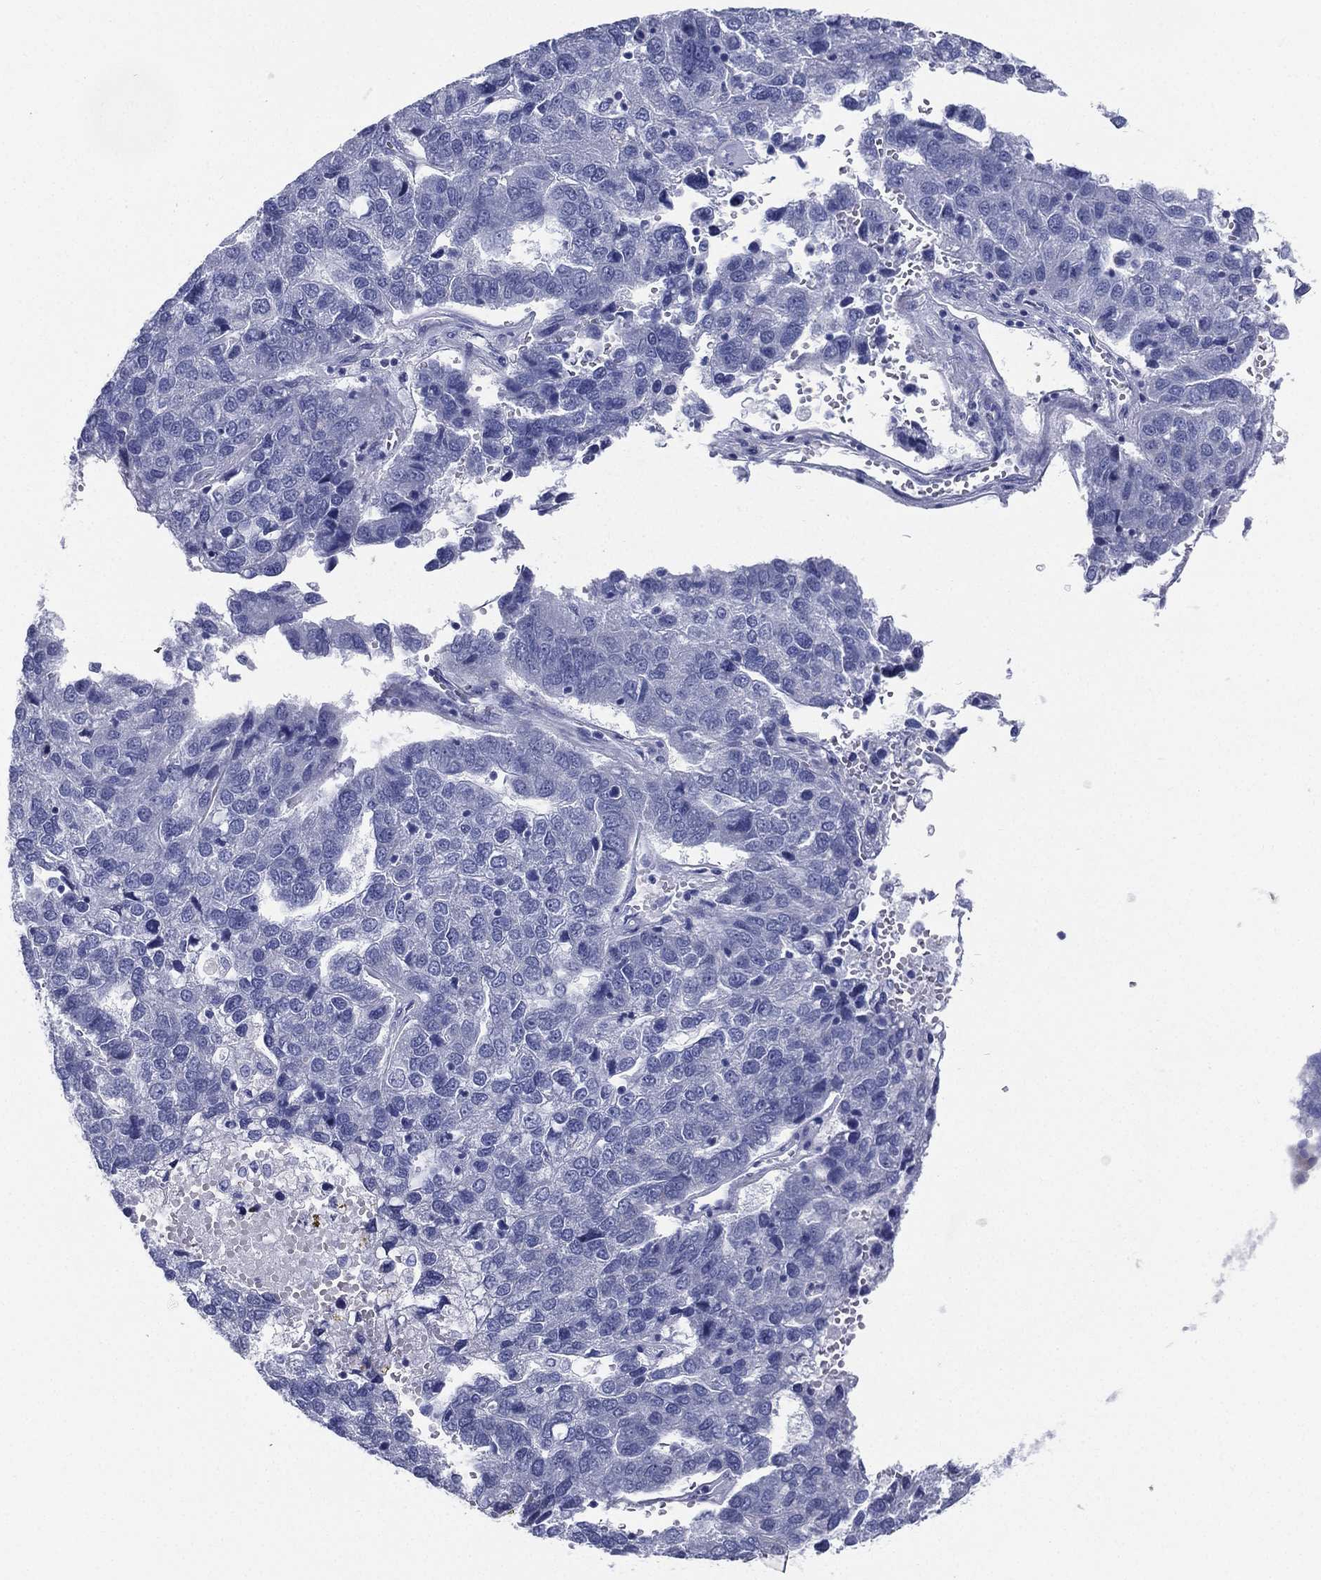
{"staining": {"intensity": "negative", "quantity": "none", "location": "none"}, "tissue": "pancreatic cancer", "cell_type": "Tumor cells", "image_type": "cancer", "snomed": [{"axis": "morphology", "description": "Adenocarcinoma, NOS"}, {"axis": "topography", "description": "Pancreas"}], "caption": "An immunohistochemistry (IHC) photomicrograph of pancreatic adenocarcinoma is shown. There is no staining in tumor cells of pancreatic adenocarcinoma.", "gene": "RSPH4A", "patient": {"sex": "female", "age": 61}}